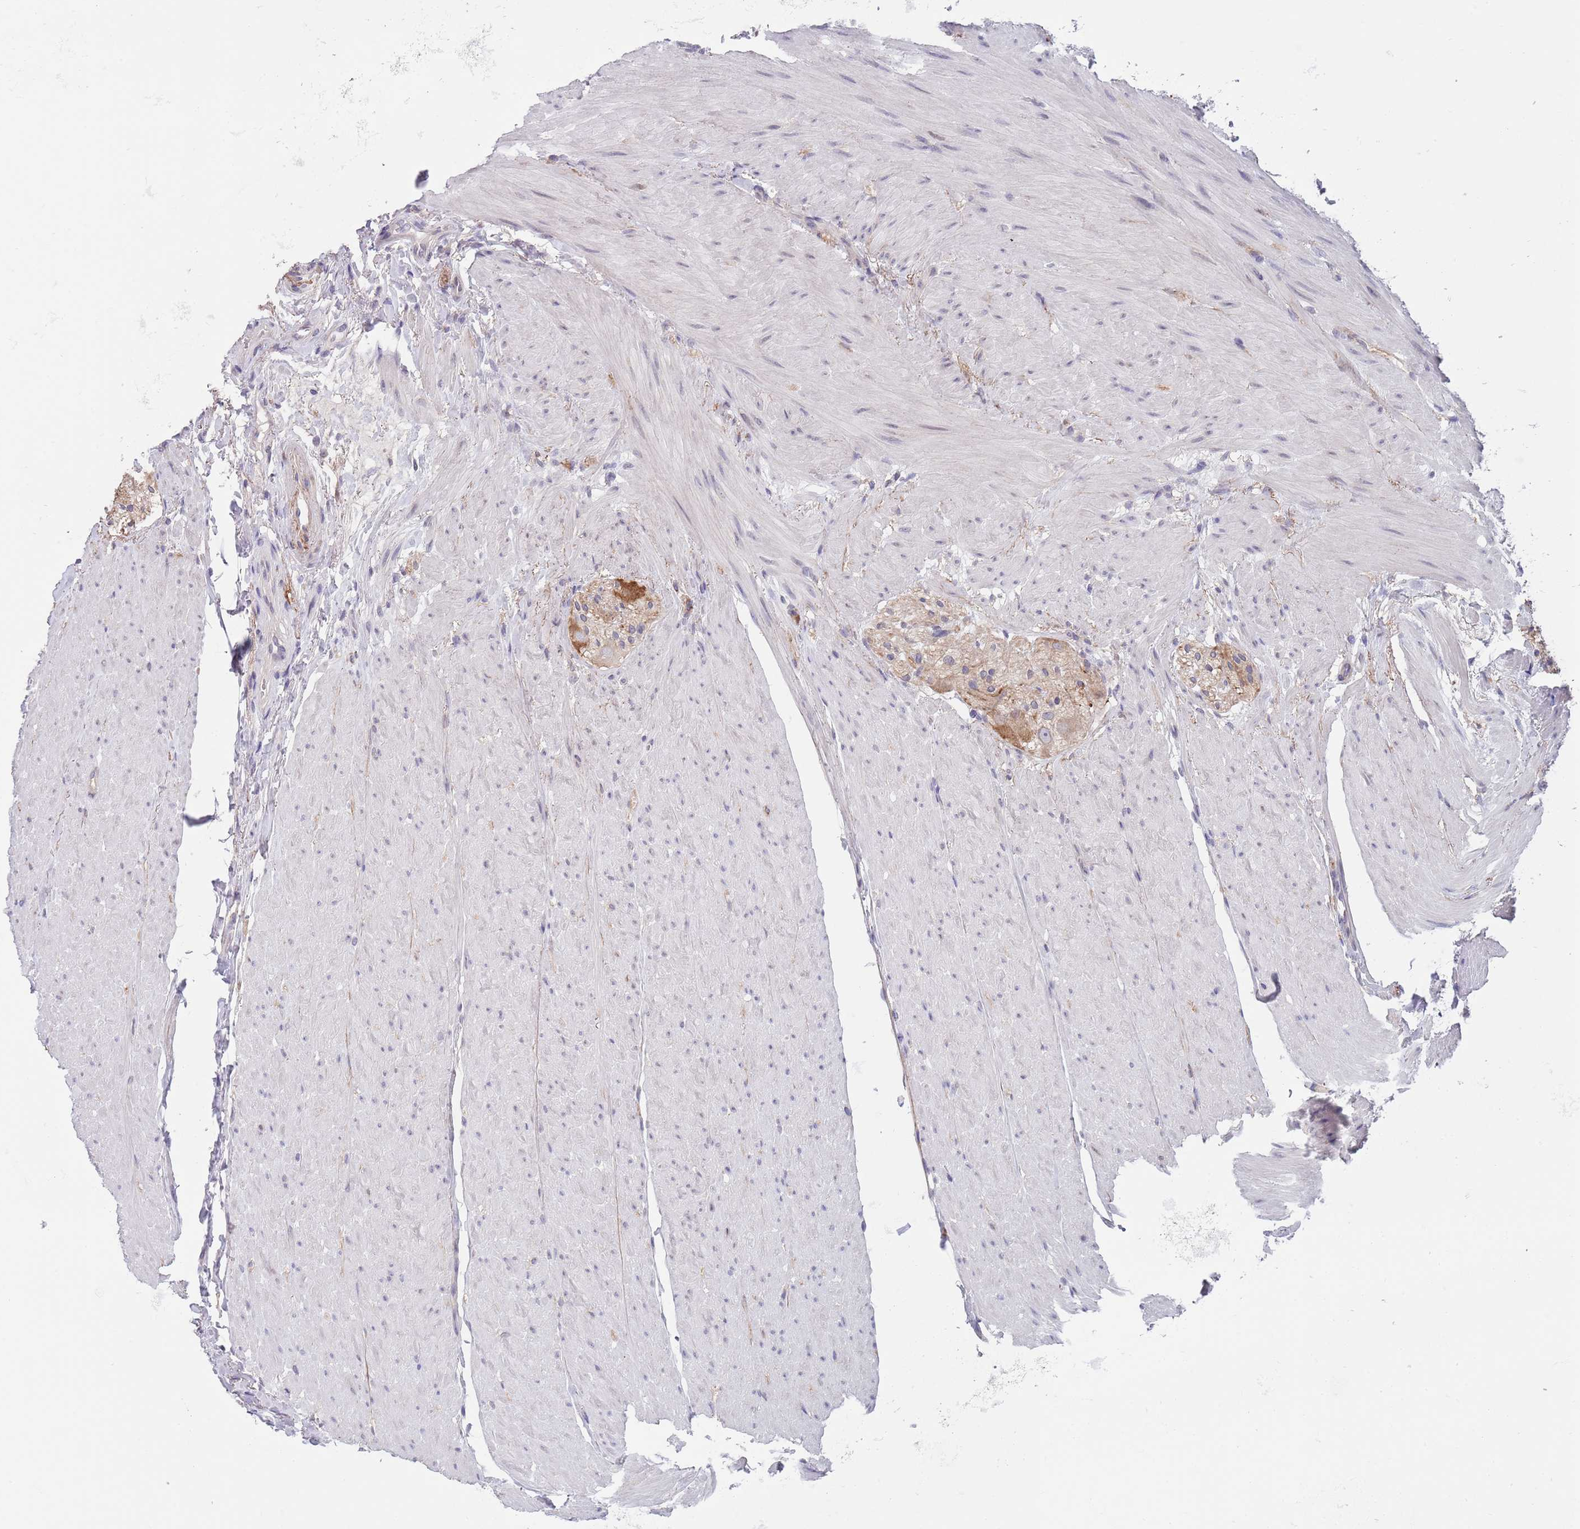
{"staining": {"intensity": "negative", "quantity": "none", "location": "none"}, "tissue": "colon", "cell_type": "Endothelial cells", "image_type": "normal", "snomed": [{"axis": "morphology", "description": "Normal tissue, NOS"}, {"axis": "topography", "description": "Colon"}], "caption": "A histopathology image of colon stained for a protein exhibits no brown staining in endothelial cells. Nuclei are stained in blue.", "gene": "RNF169", "patient": {"sex": "female", "age": 82}}